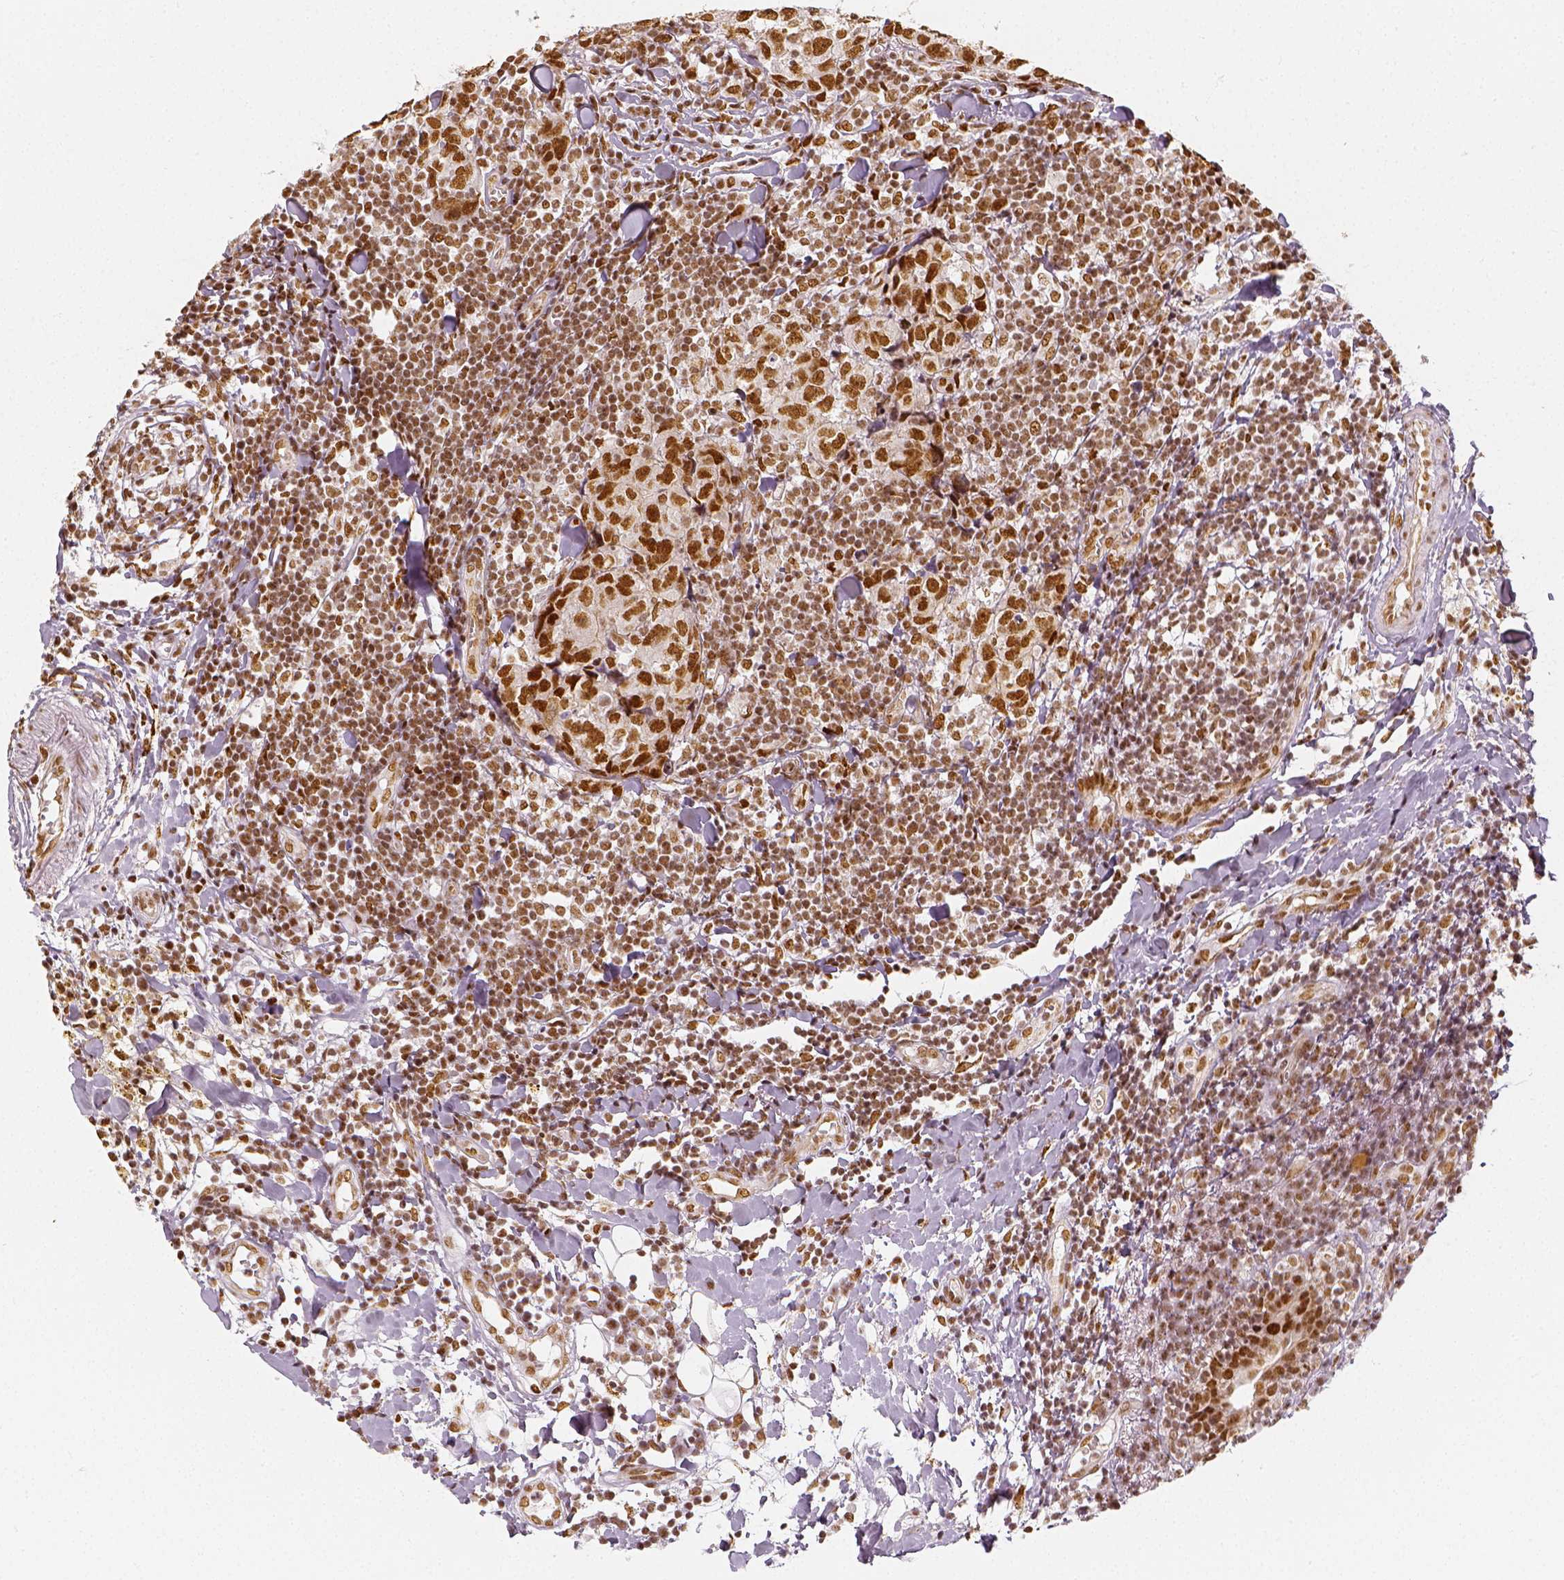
{"staining": {"intensity": "moderate", "quantity": ">75%", "location": "nuclear"}, "tissue": "breast cancer", "cell_type": "Tumor cells", "image_type": "cancer", "snomed": [{"axis": "morphology", "description": "Duct carcinoma"}, {"axis": "topography", "description": "Breast"}], "caption": "Immunohistochemistry (IHC) staining of invasive ductal carcinoma (breast), which displays medium levels of moderate nuclear positivity in about >75% of tumor cells indicating moderate nuclear protein staining. The staining was performed using DAB (brown) for protein detection and nuclei were counterstained in hematoxylin (blue).", "gene": "KDM5B", "patient": {"sex": "female", "age": 30}}